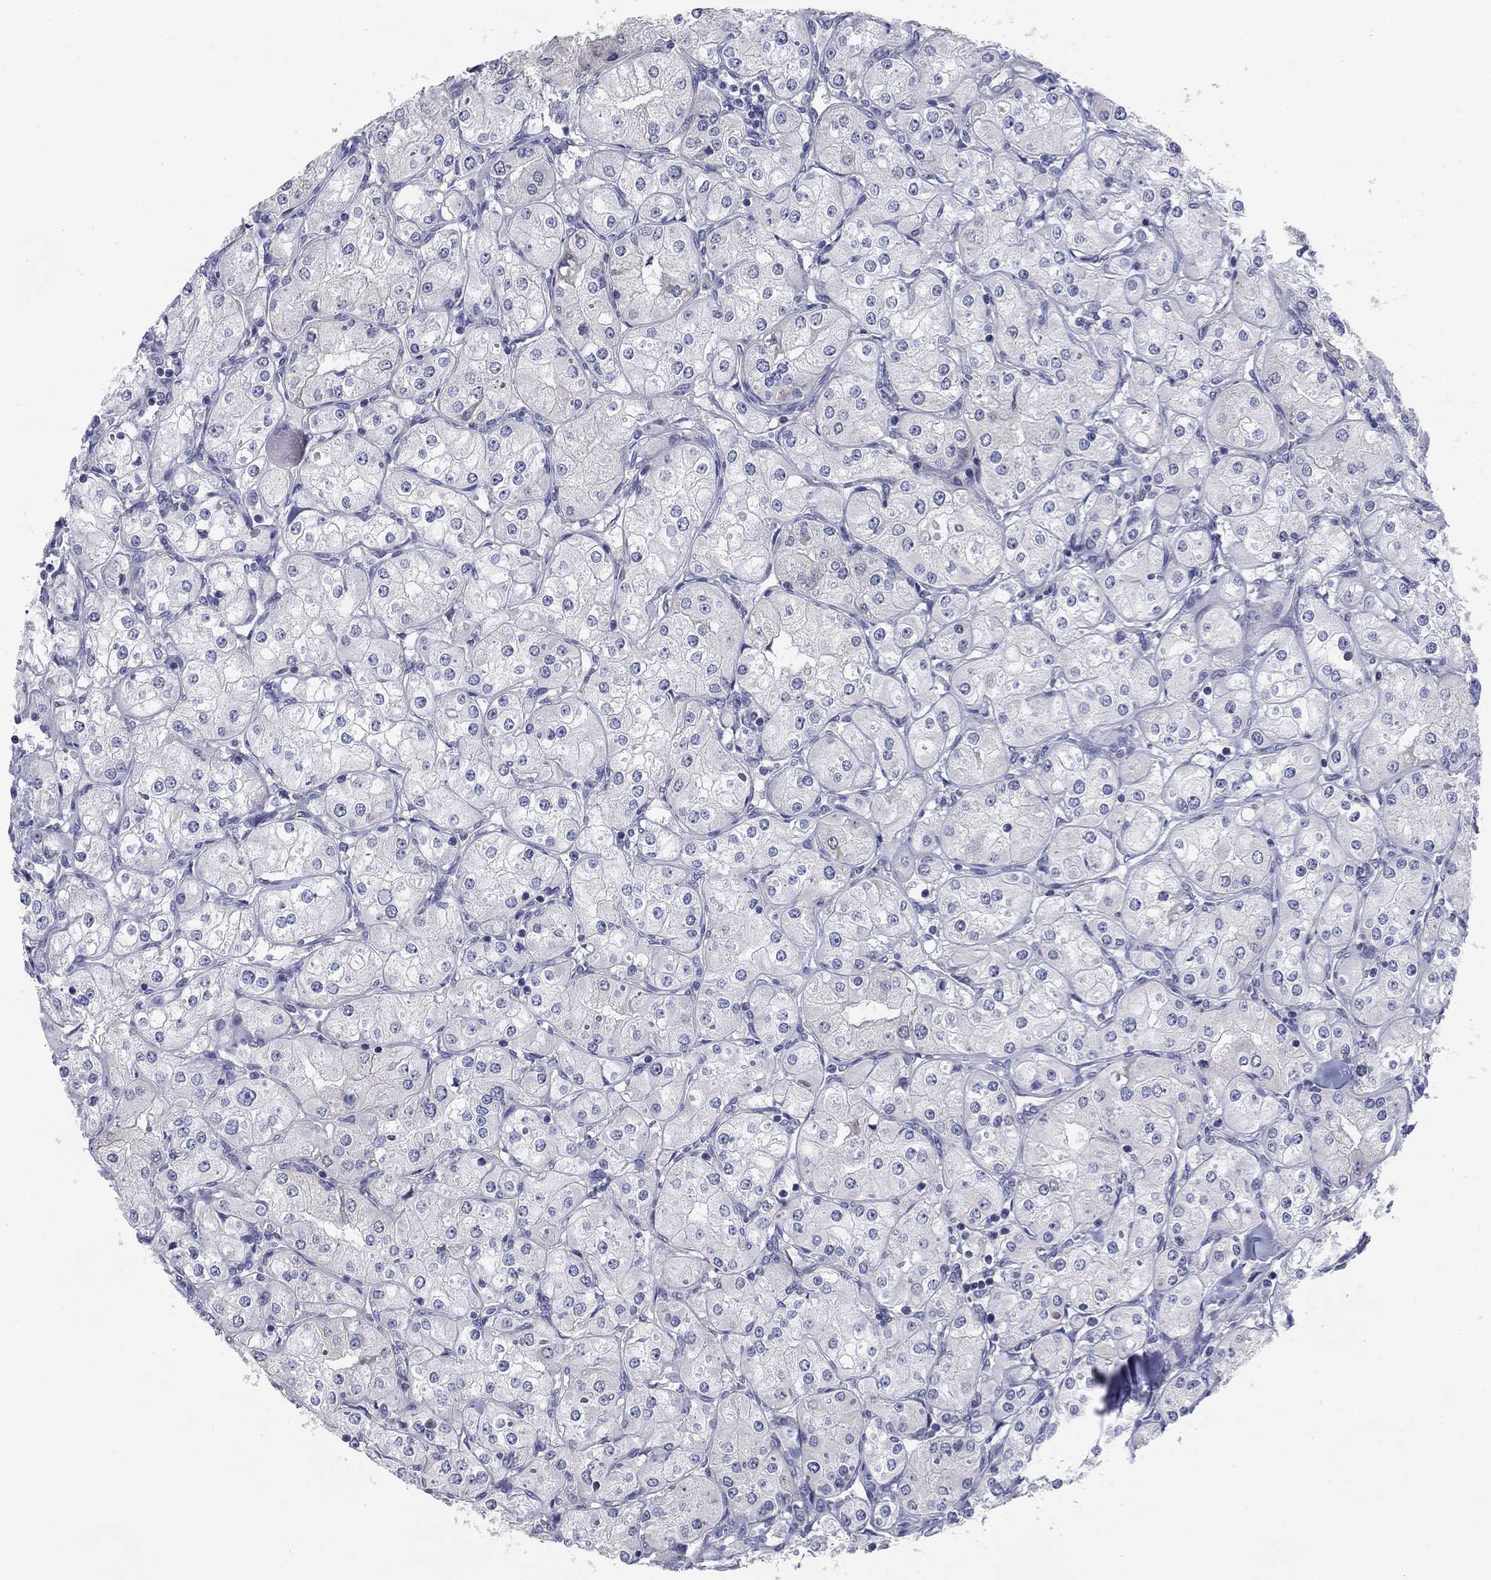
{"staining": {"intensity": "negative", "quantity": "none", "location": "none"}, "tissue": "renal cancer", "cell_type": "Tumor cells", "image_type": "cancer", "snomed": [{"axis": "morphology", "description": "Adenocarcinoma, NOS"}, {"axis": "topography", "description": "Kidney"}], "caption": "Photomicrograph shows no significant protein staining in tumor cells of renal cancer. (Immunohistochemistry, brightfield microscopy, high magnification).", "gene": "GRK7", "patient": {"sex": "male", "age": 77}}